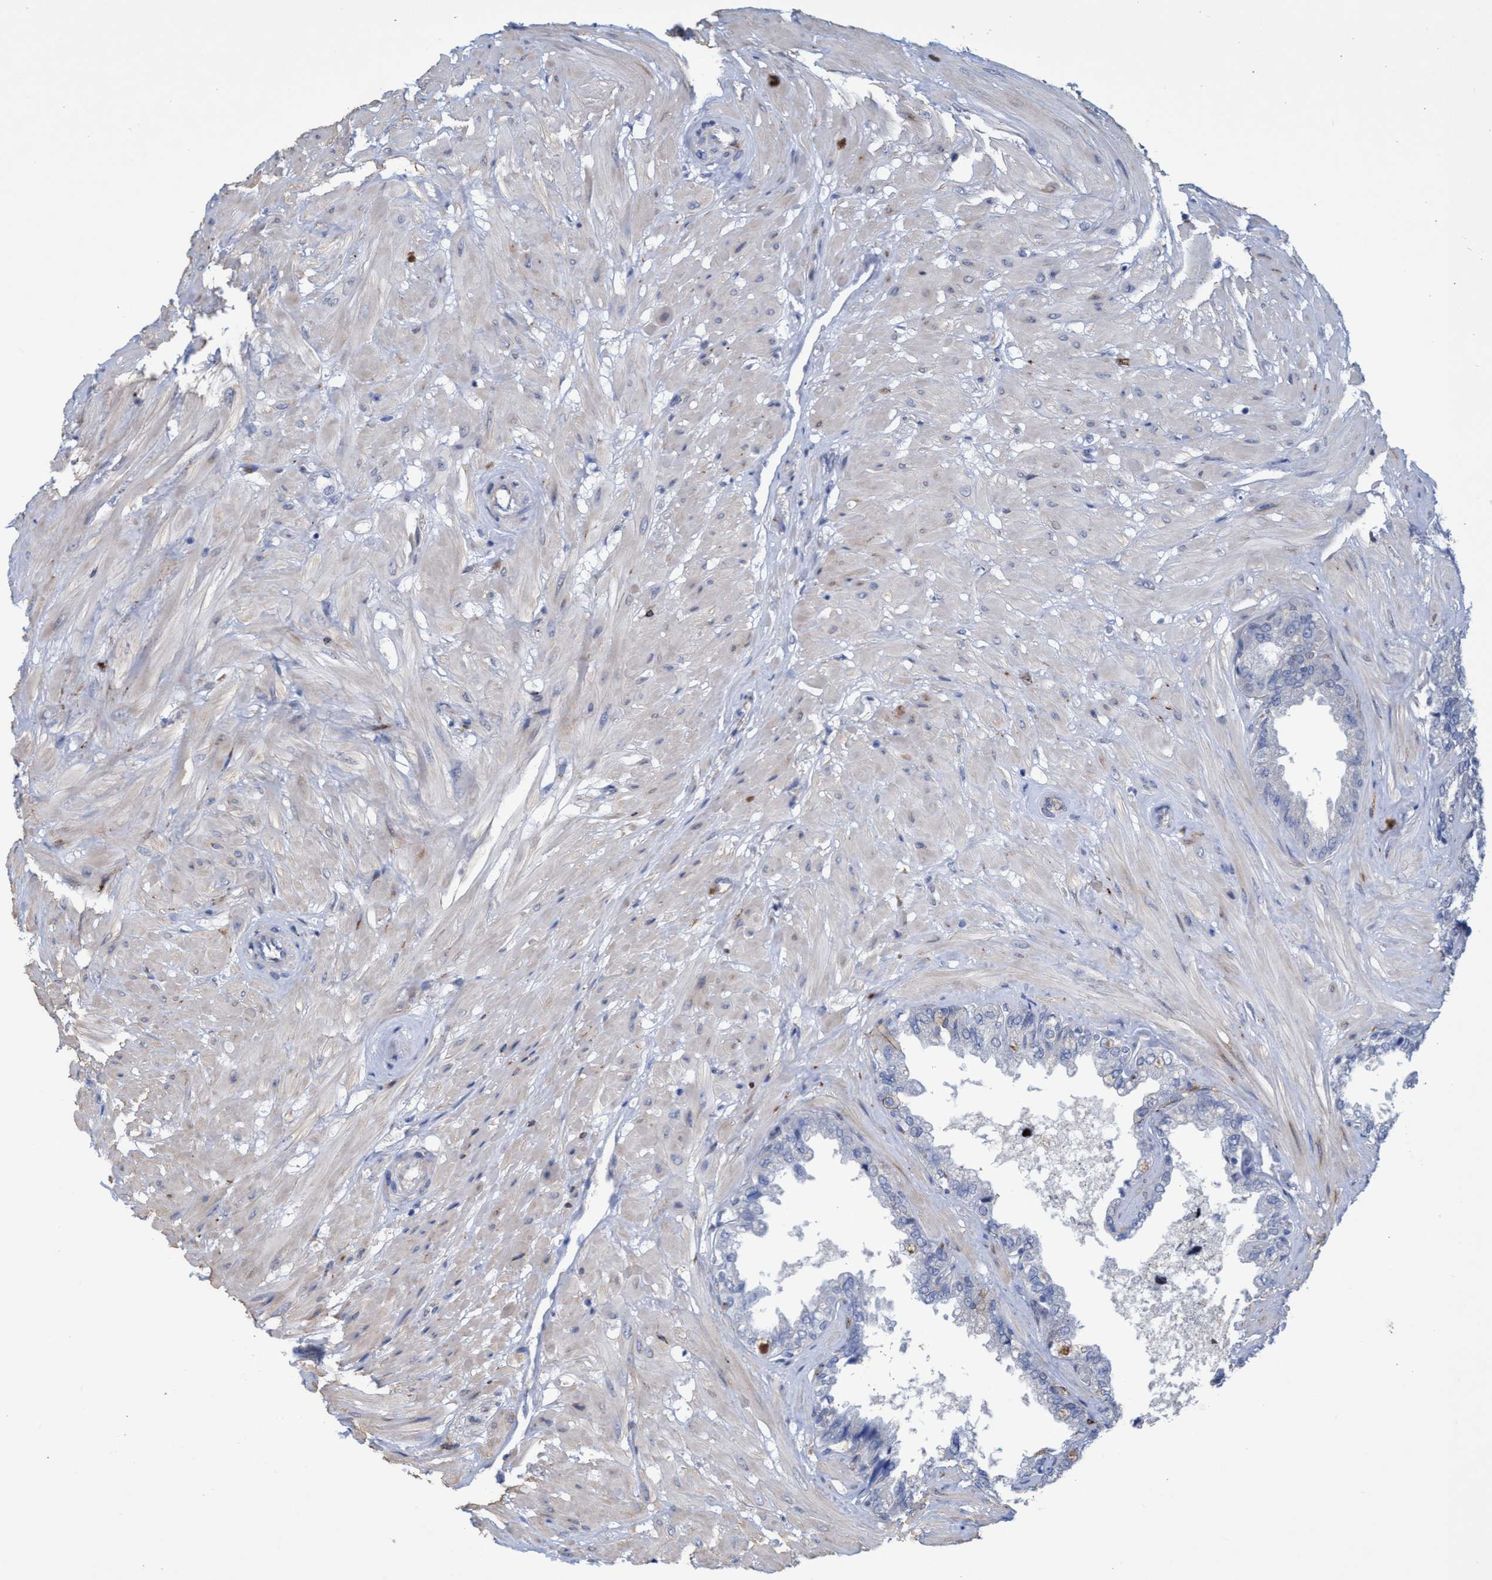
{"staining": {"intensity": "negative", "quantity": "none", "location": "none"}, "tissue": "seminal vesicle", "cell_type": "Glandular cells", "image_type": "normal", "snomed": [{"axis": "morphology", "description": "Normal tissue, NOS"}, {"axis": "topography", "description": "Seminal veicle"}], "caption": "Seminal vesicle stained for a protein using immunohistochemistry shows no positivity glandular cells.", "gene": "SLC43A2", "patient": {"sex": "male", "age": 46}}